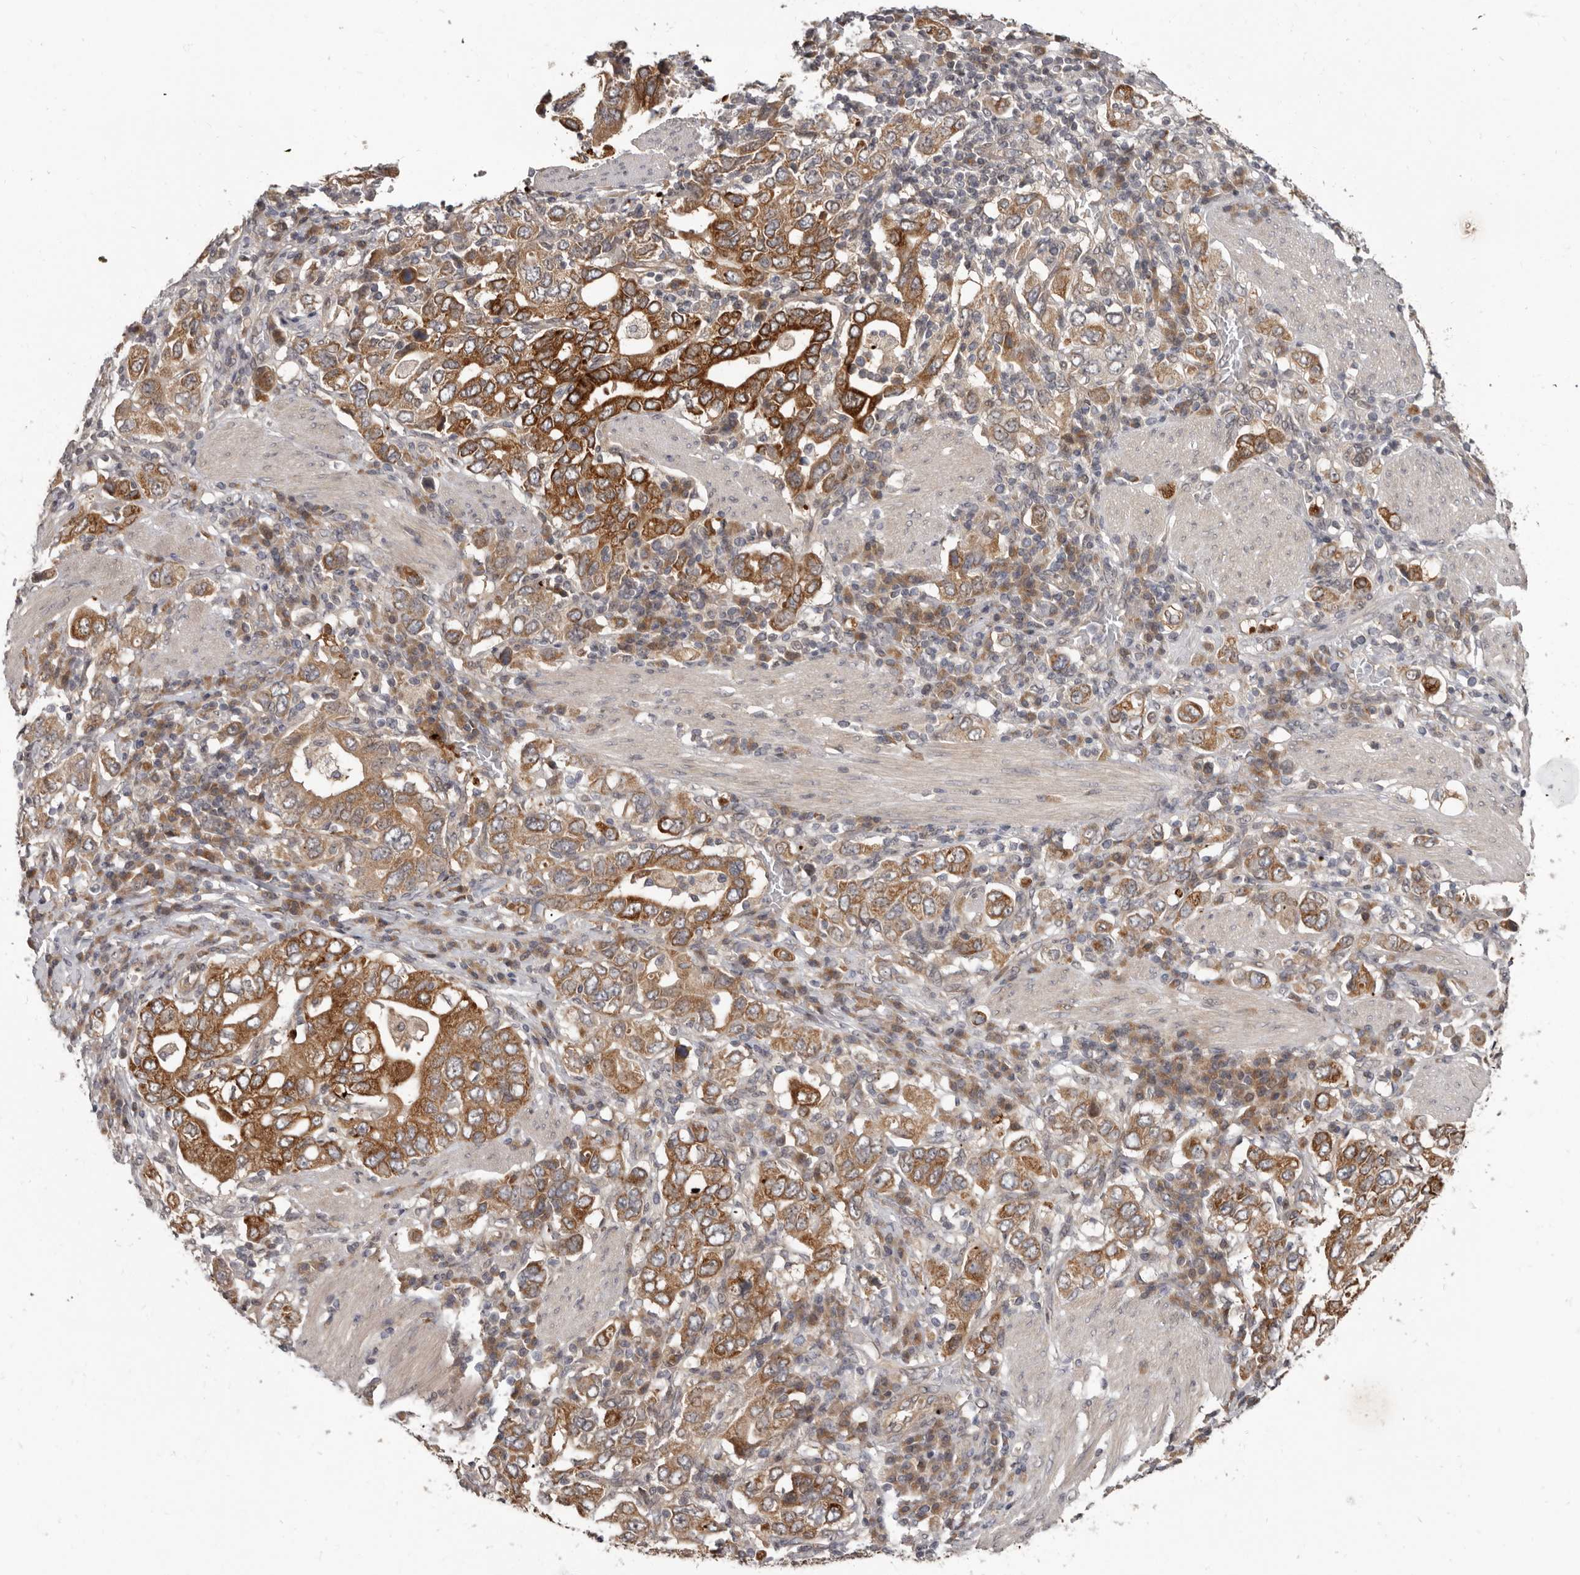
{"staining": {"intensity": "strong", "quantity": ">75%", "location": "cytoplasmic/membranous"}, "tissue": "stomach cancer", "cell_type": "Tumor cells", "image_type": "cancer", "snomed": [{"axis": "morphology", "description": "Adenocarcinoma, NOS"}, {"axis": "topography", "description": "Stomach, upper"}], "caption": "Brown immunohistochemical staining in stomach cancer (adenocarcinoma) exhibits strong cytoplasmic/membranous expression in approximately >75% of tumor cells. (brown staining indicates protein expression, while blue staining denotes nuclei).", "gene": "BAD", "patient": {"sex": "male", "age": 62}}